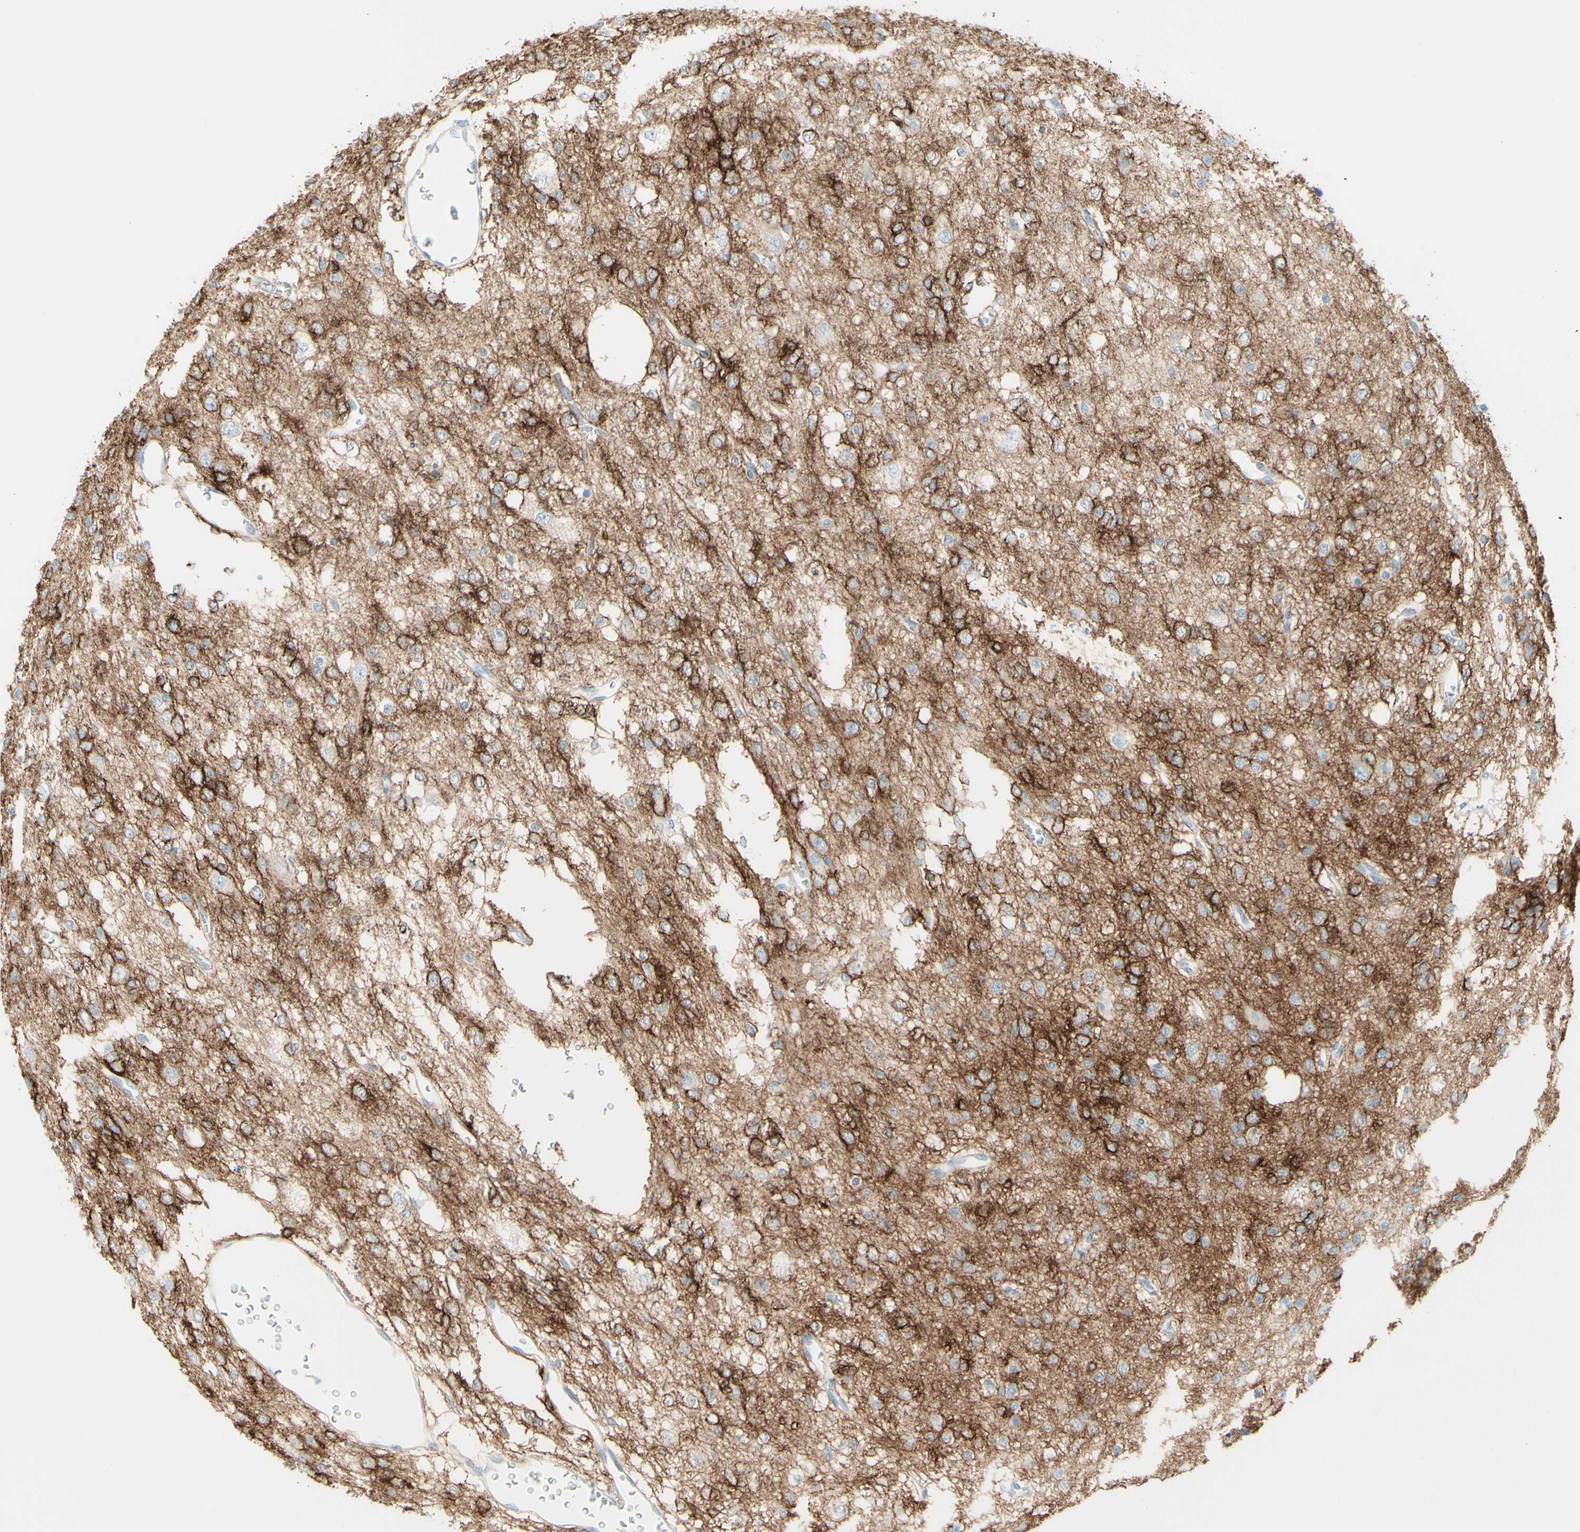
{"staining": {"intensity": "strong", "quantity": "25%-75%", "location": "cytoplasmic/membranous"}, "tissue": "glioma", "cell_type": "Tumor cells", "image_type": "cancer", "snomed": [{"axis": "morphology", "description": "Glioma, malignant, Low grade"}, {"axis": "topography", "description": "Brain"}], "caption": "Immunohistochemistry staining of low-grade glioma (malignant), which shows high levels of strong cytoplasmic/membranous positivity in approximately 25%-75% of tumor cells indicating strong cytoplasmic/membranous protein staining. The staining was performed using DAB (brown) for protein detection and nuclei were counterstained in hematoxylin (blue).", "gene": "ALCAM", "patient": {"sex": "male", "age": 38}}